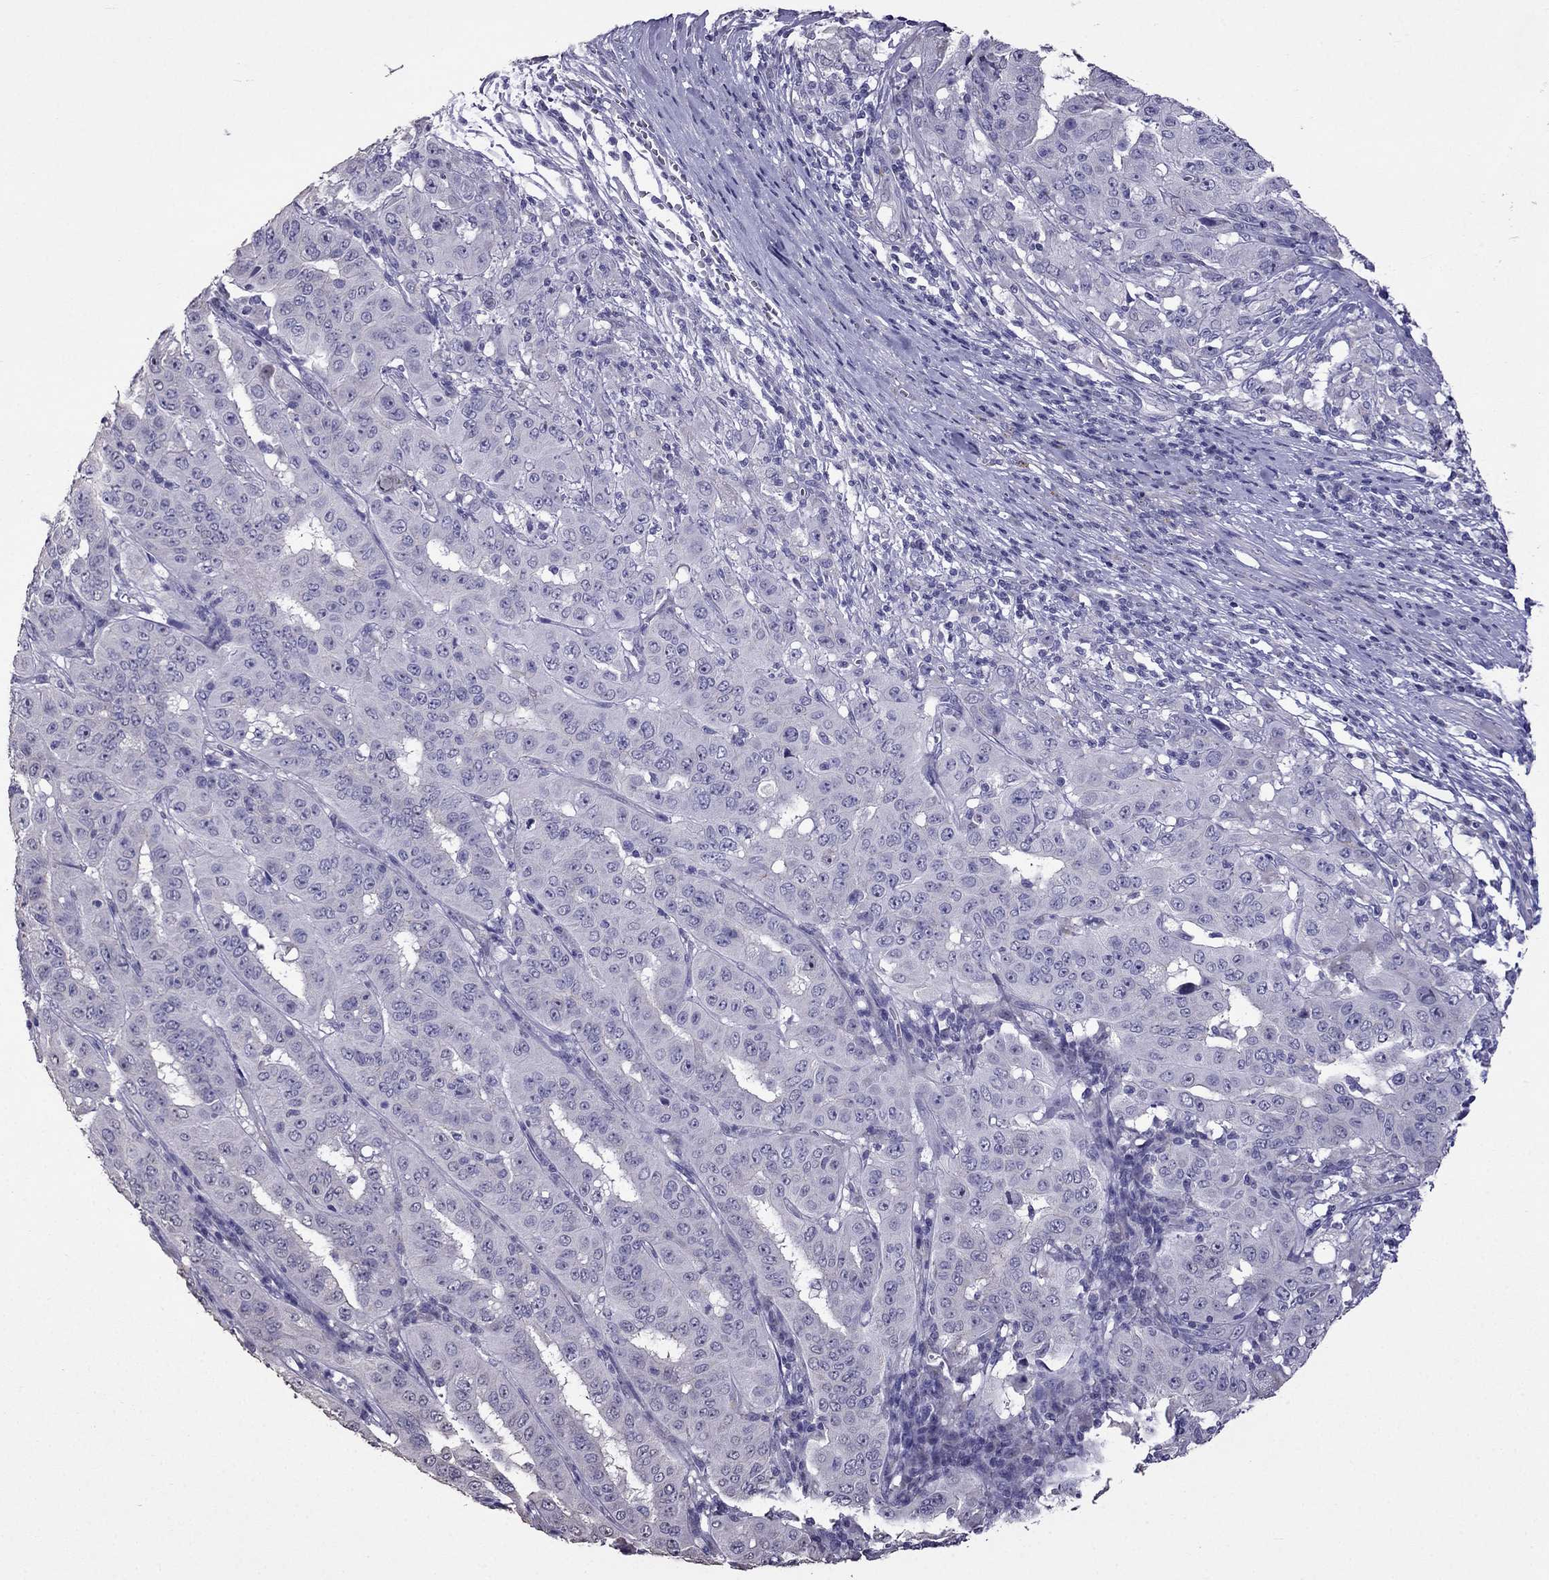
{"staining": {"intensity": "negative", "quantity": "none", "location": "none"}, "tissue": "pancreatic cancer", "cell_type": "Tumor cells", "image_type": "cancer", "snomed": [{"axis": "morphology", "description": "Adenocarcinoma, NOS"}, {"axis": "topography", "description": "Pancreas"}], "caption": "The immunohistochemistry (IHC) histopathology image has no significant staining in tumor cells of pancreatic cancer (adenocarcinoma) tissue.", "gene": "AK5", "patient": {"sex": "male", "age": 63}}